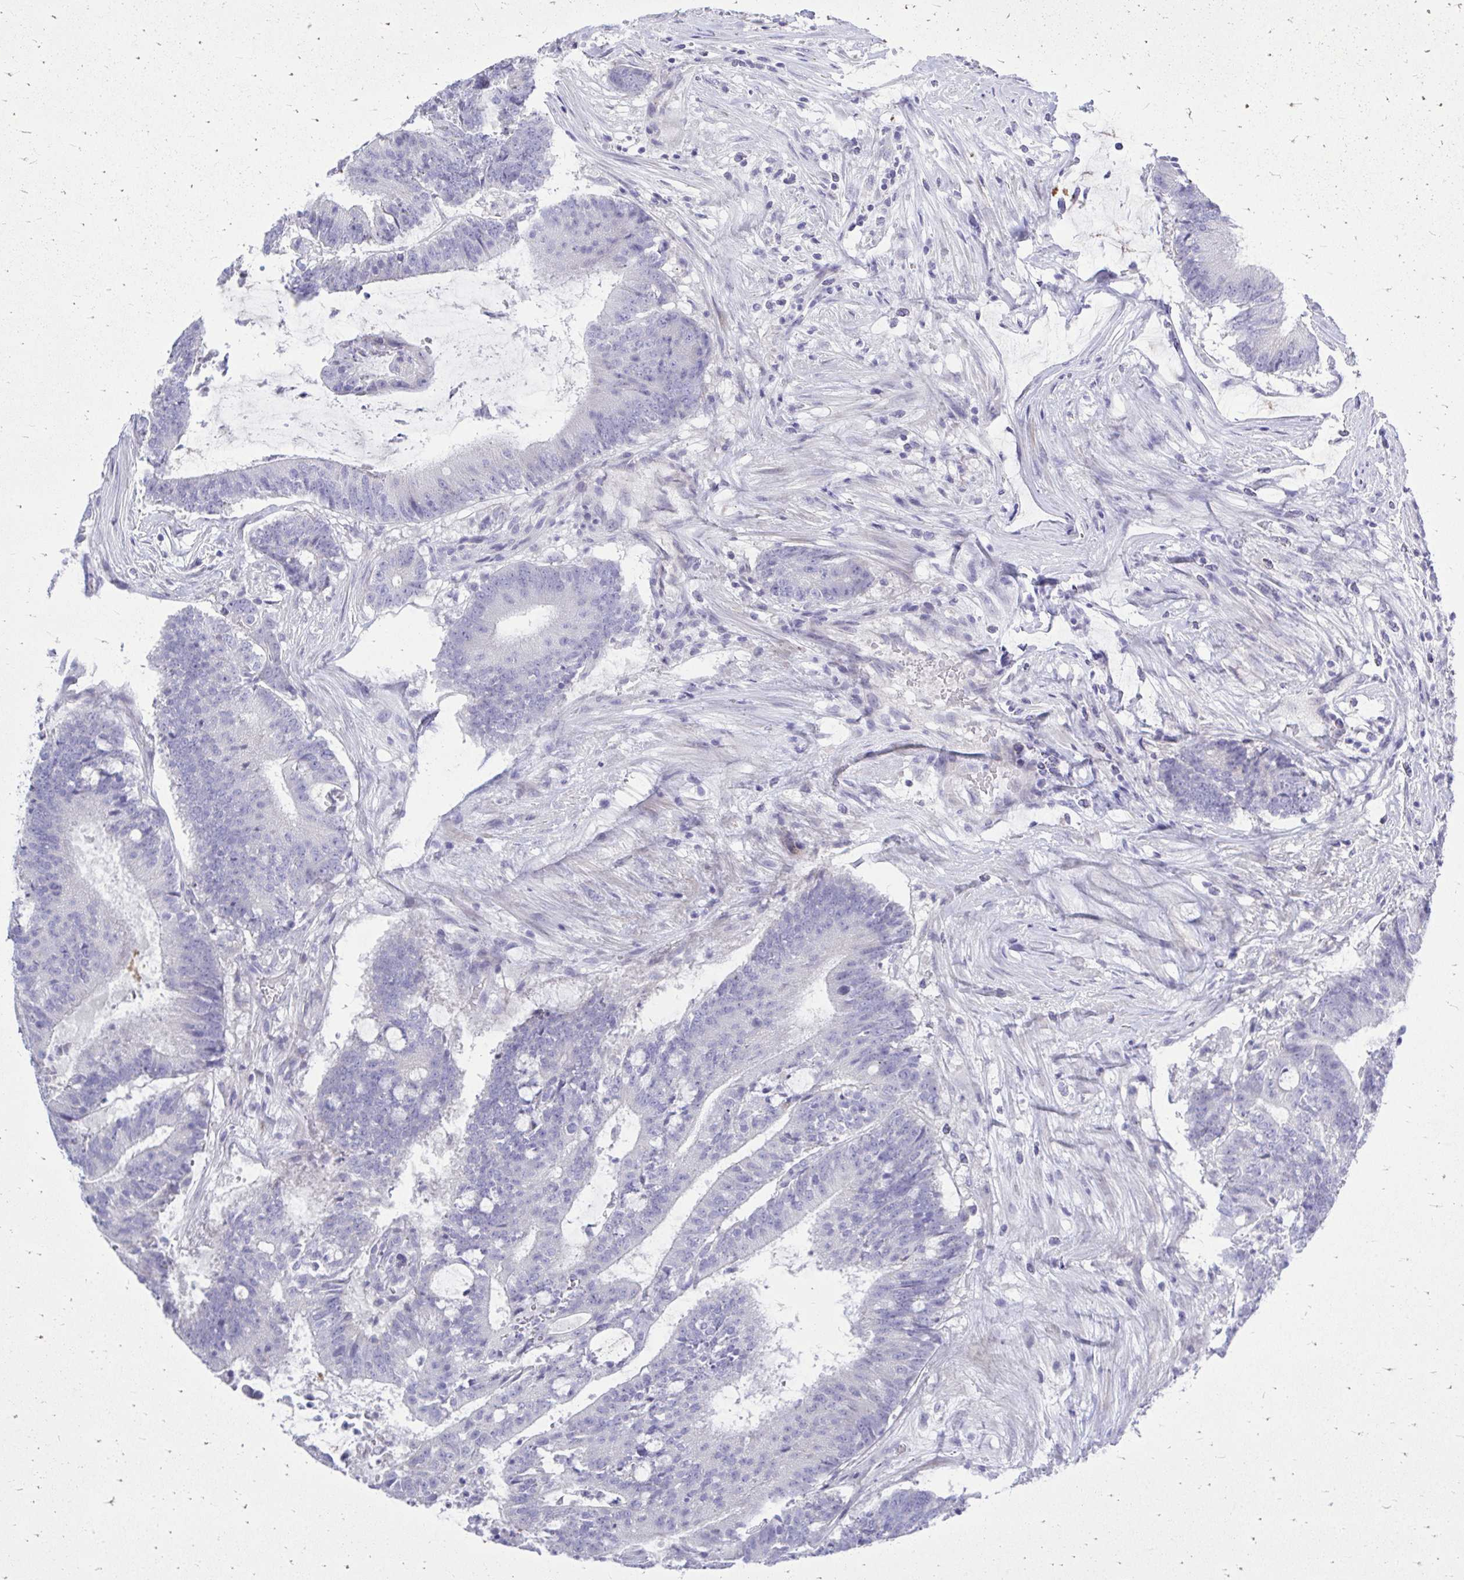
{"staining": {"intensity": "negative", "quantity": "none", "location": "none"}, "tissue": "colorectal cancer", "cell_type": "Tumor cells", "image_type": "cancer", "snomed": [{"axis": "morphology", "description": "Adenocarcinoma, NOS"}, {"axis": "topography", "description": "Colon"}], "caption": "Micrograph shows no protein staining in tumor cells of colorectal cancer tissue. (DAB (3,3'-diaminobenzidine) immunohistochemistry, high magnification).", "gene": "GABRA1", "patient": {"sex": "female", "age": 43}}